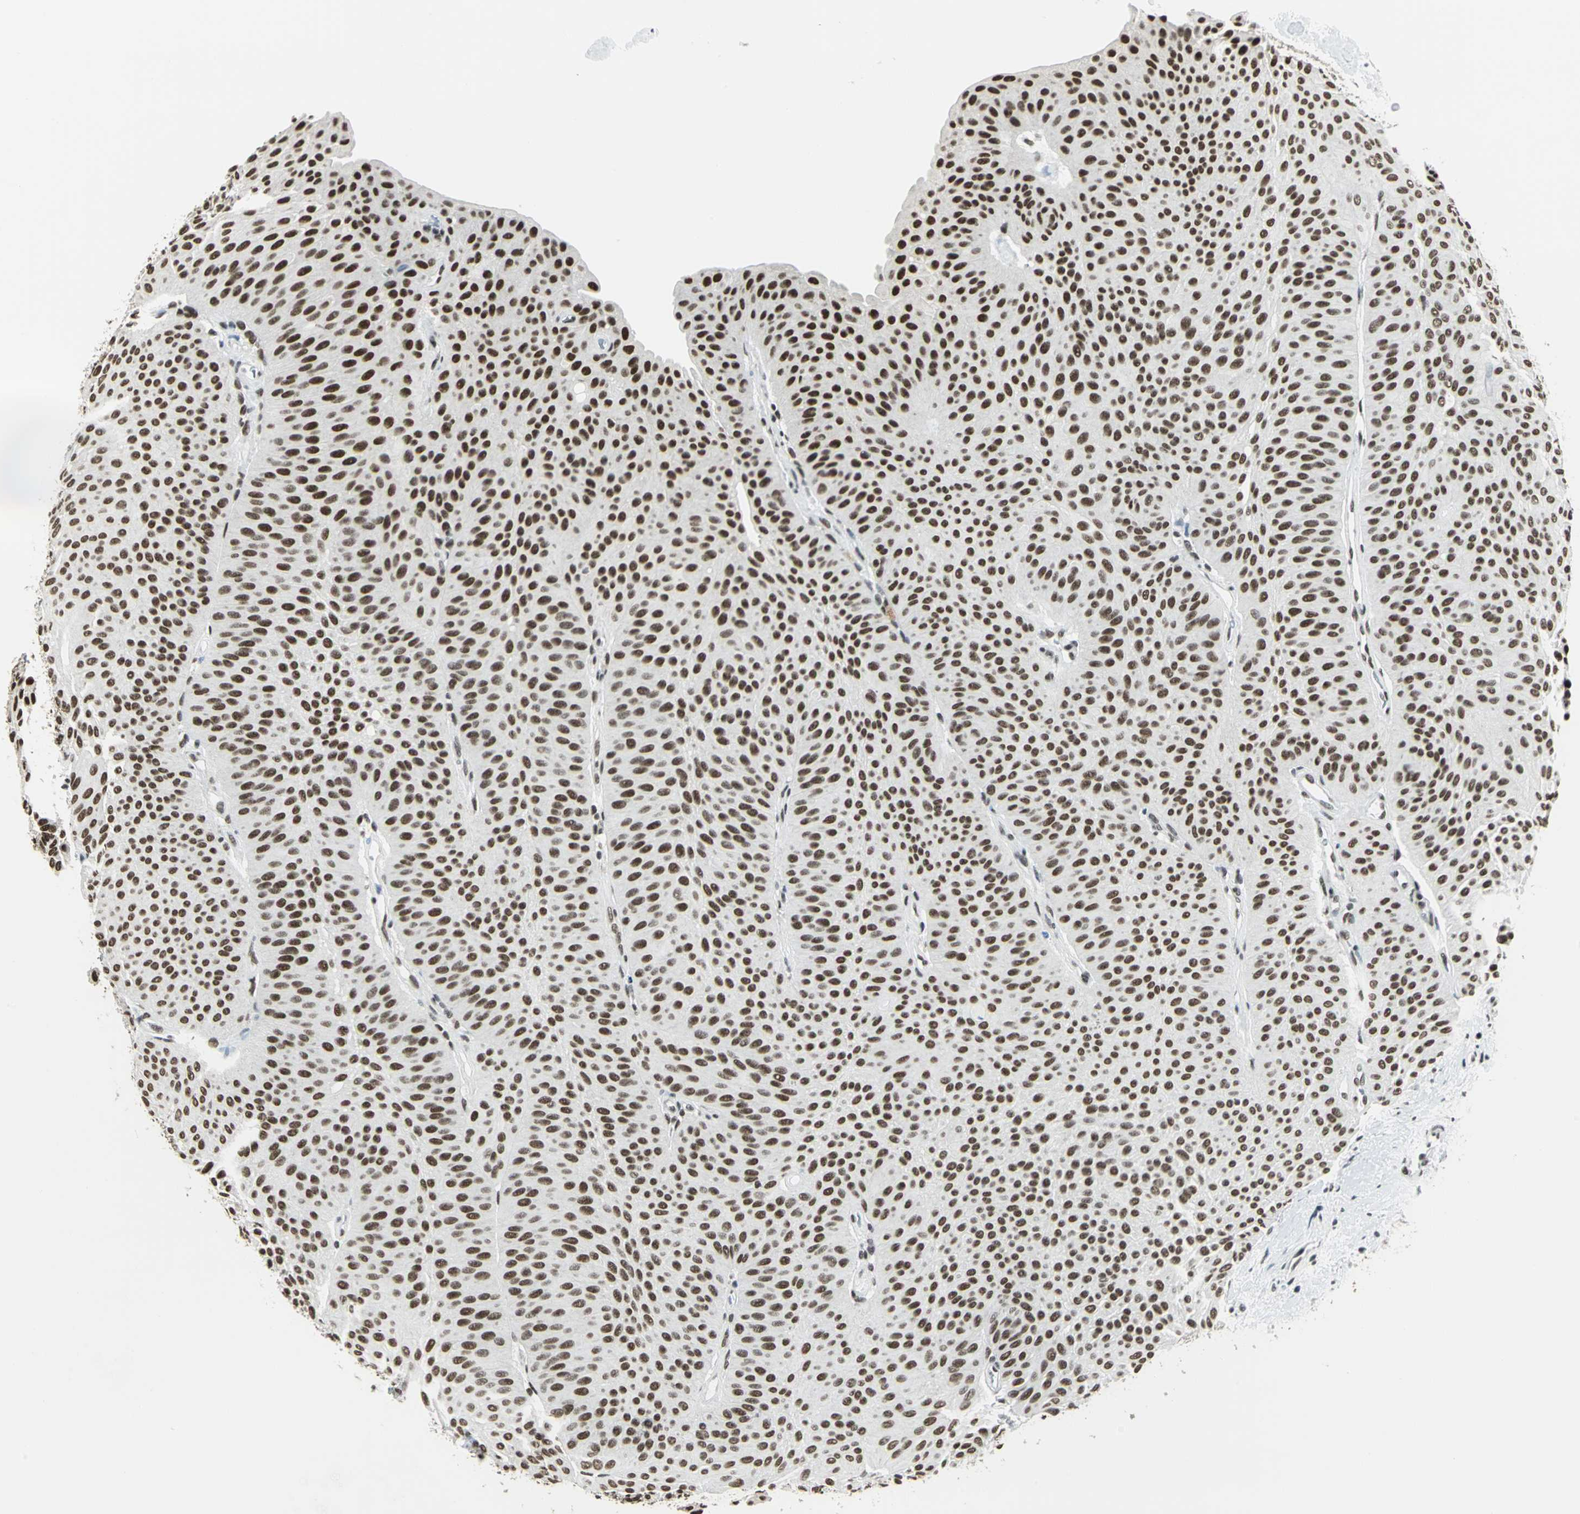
{"staining": {"intensity": "strong", "quantity": ">75%", "location": "nuclear"}, "tissue": "urothelial cancer", "cell_type": "Tumor cells", "image_type": "cancer", "snomed": [{"axis": "morphology", "description": "Urothelial carcinoma, Low grade"}, {"axis": "topography", "description": "Urinary bladder"}], "caption": "The histopathology image demonstrates immunohistochemical staining of urothelial carcinoma (low-grade). There is strong nuclear expression is identified in about >75% of tumor cells.", "gene": "ADNP", "patient": {"sex": "female", "age": 60}}